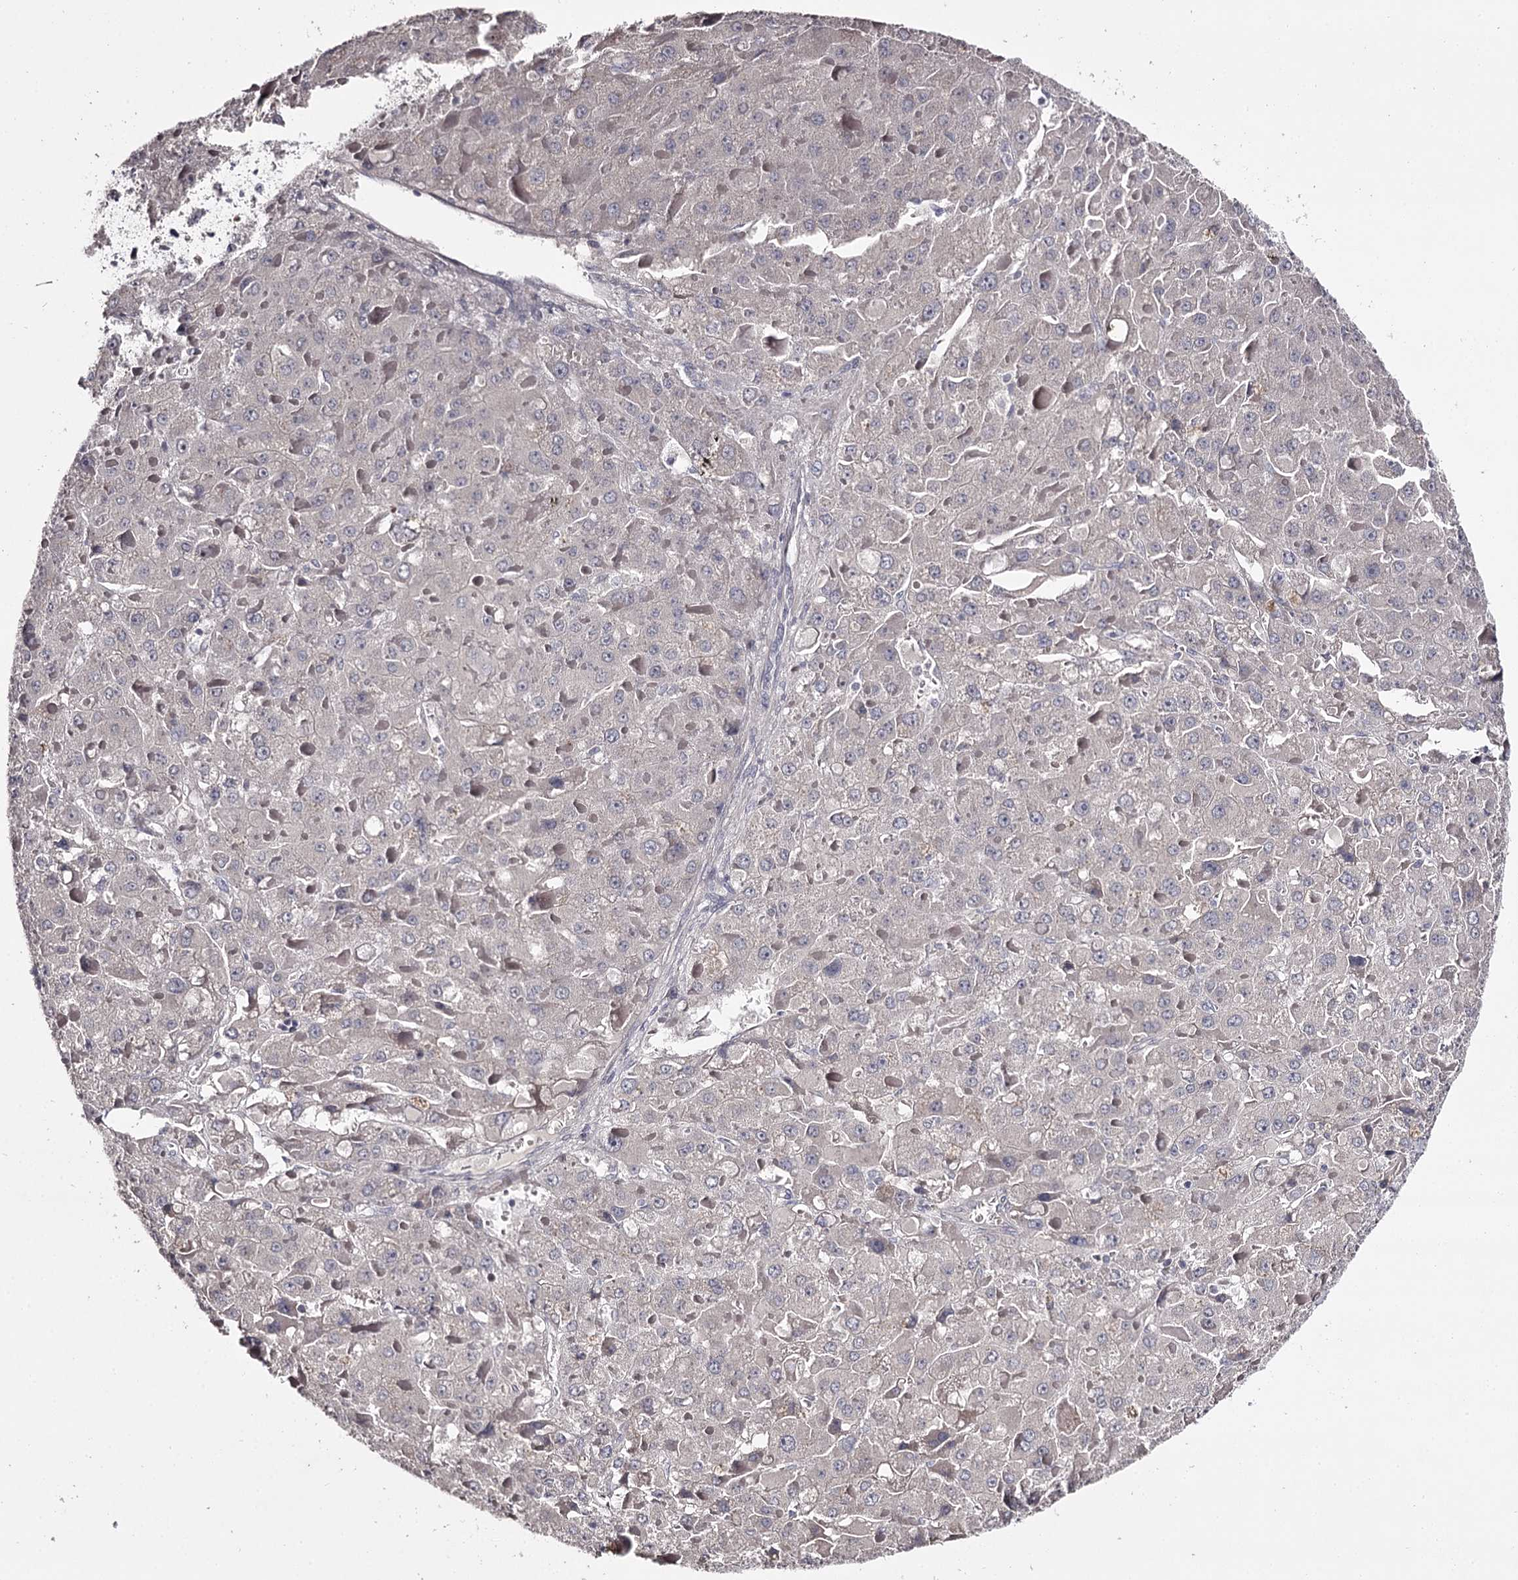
{"staining": {"intensity": "negative", "quantity": "none", "location": "none"}, "tissue": "liver cancer", "cell_type": "Tumor cells", "image_type": "cancer", "snomed": [{"axis": "morphology", "description": "Carcinoma, Hepatocellular, NOS"}, {"axis": "topography", "description": "Liver"}], "caption": "An immunohistochemistry (IHC) histopathology image of liver cancer (hepatocellular carcinoma) is shown. There is no staining in tumor cells of liver cancer (hepatocellular carcinoma).", "gene": "PRM2", "patient": {"sex": "female", "age": 73}}